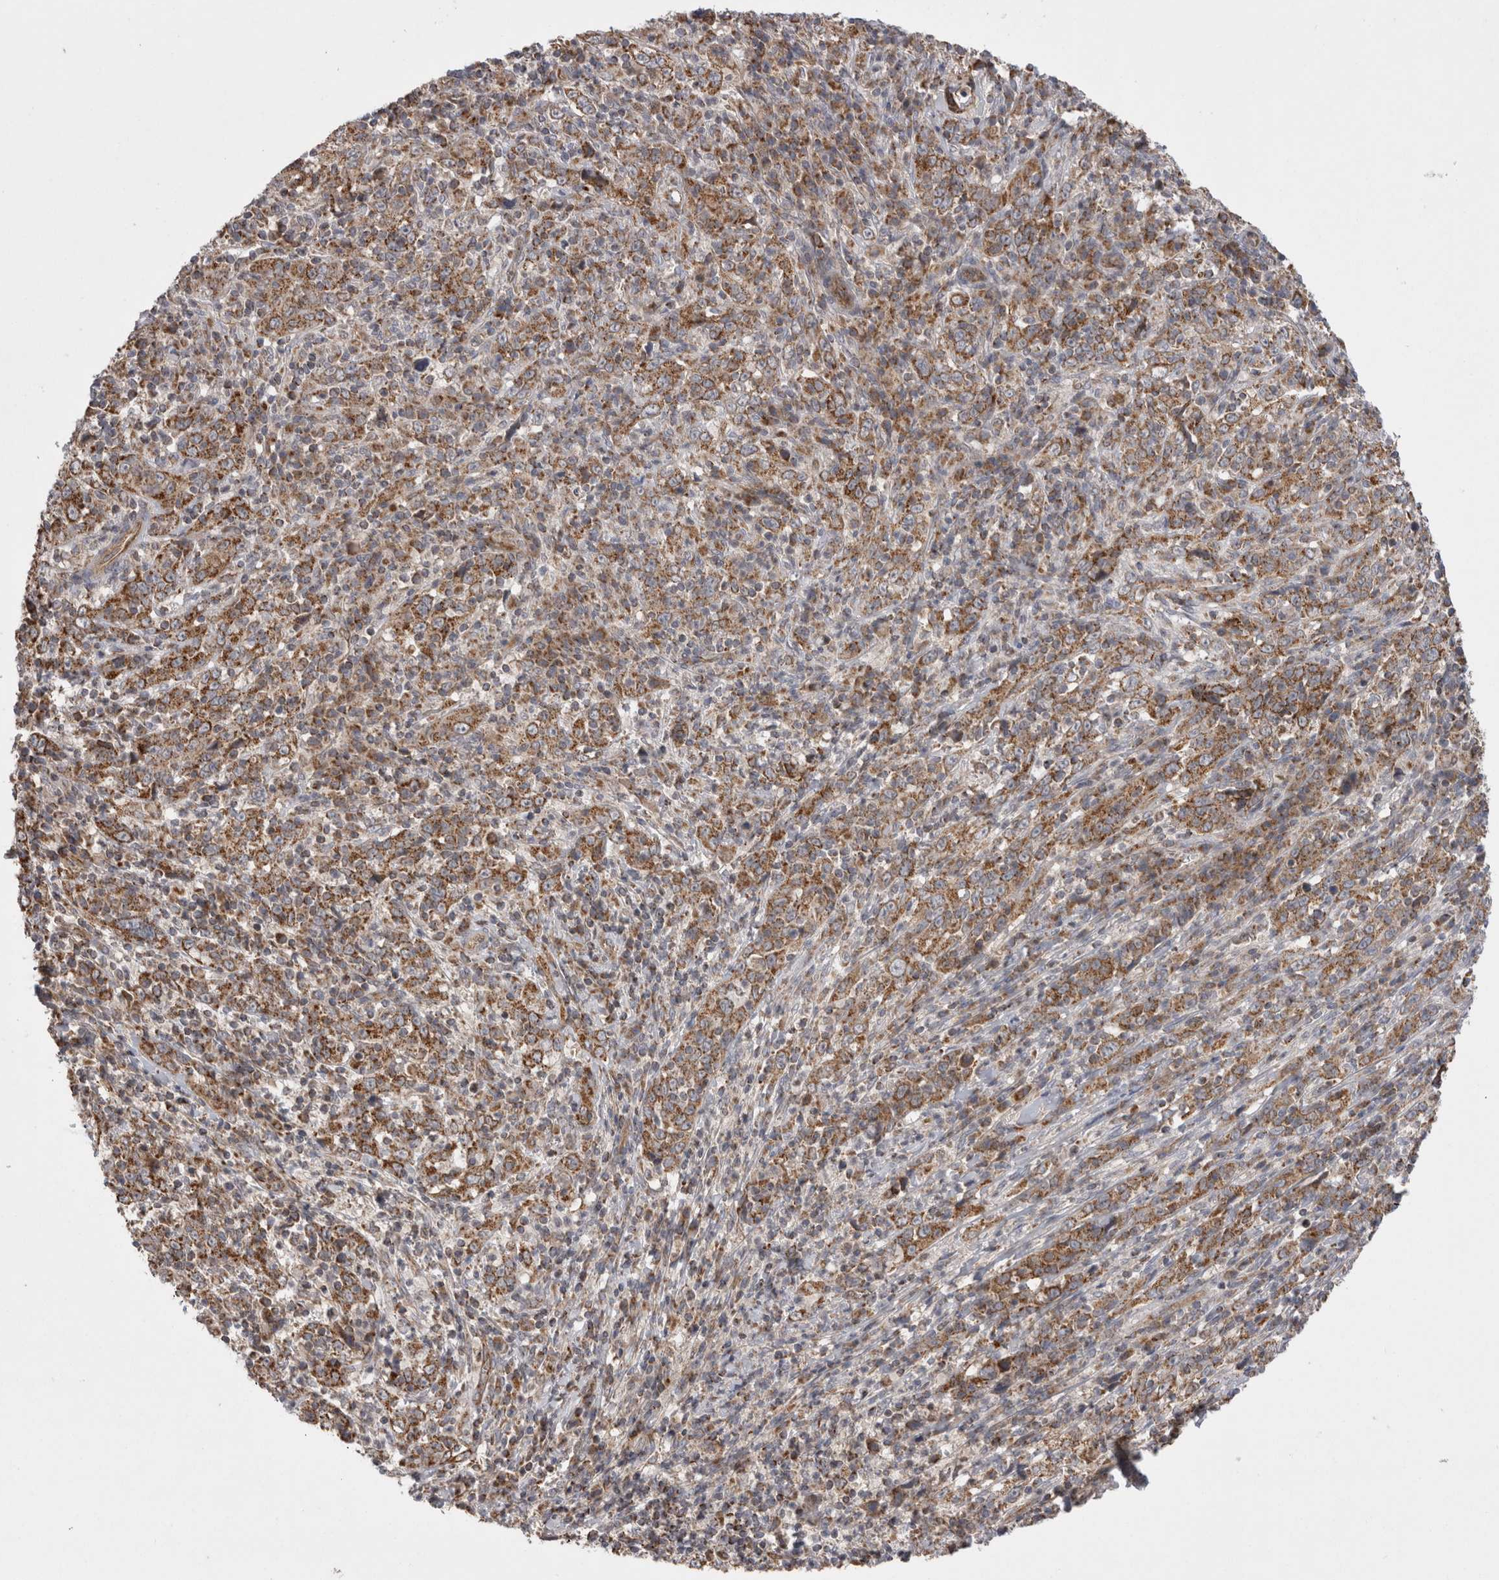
{"staining": {"intensity": "strong", "quantity": ">75%", "location": "cytoplasmic/membranous"}, "tissue": "cervical cancer", "cell_type": "Tumor cells", "image_type": "cancer", "snomed": [{"axis": "morphology", "description": "Squamous cell carcinoma, NOS"}, {"axis": "topography", "description": "Cervix"}], "caption": "High-magnification brightfield microscopy of cervical squamous cell carcinoma stained with DAB (3,3'-diaminobenzidine) (brown) and counterstained with hematoxylin (blue). tumor cells exhibit strong cytoplasmic/membranous expression is identified in approximately>75% of cells.", "gene": "DARS2", "patient": {"sex": "female", "age": 46}}